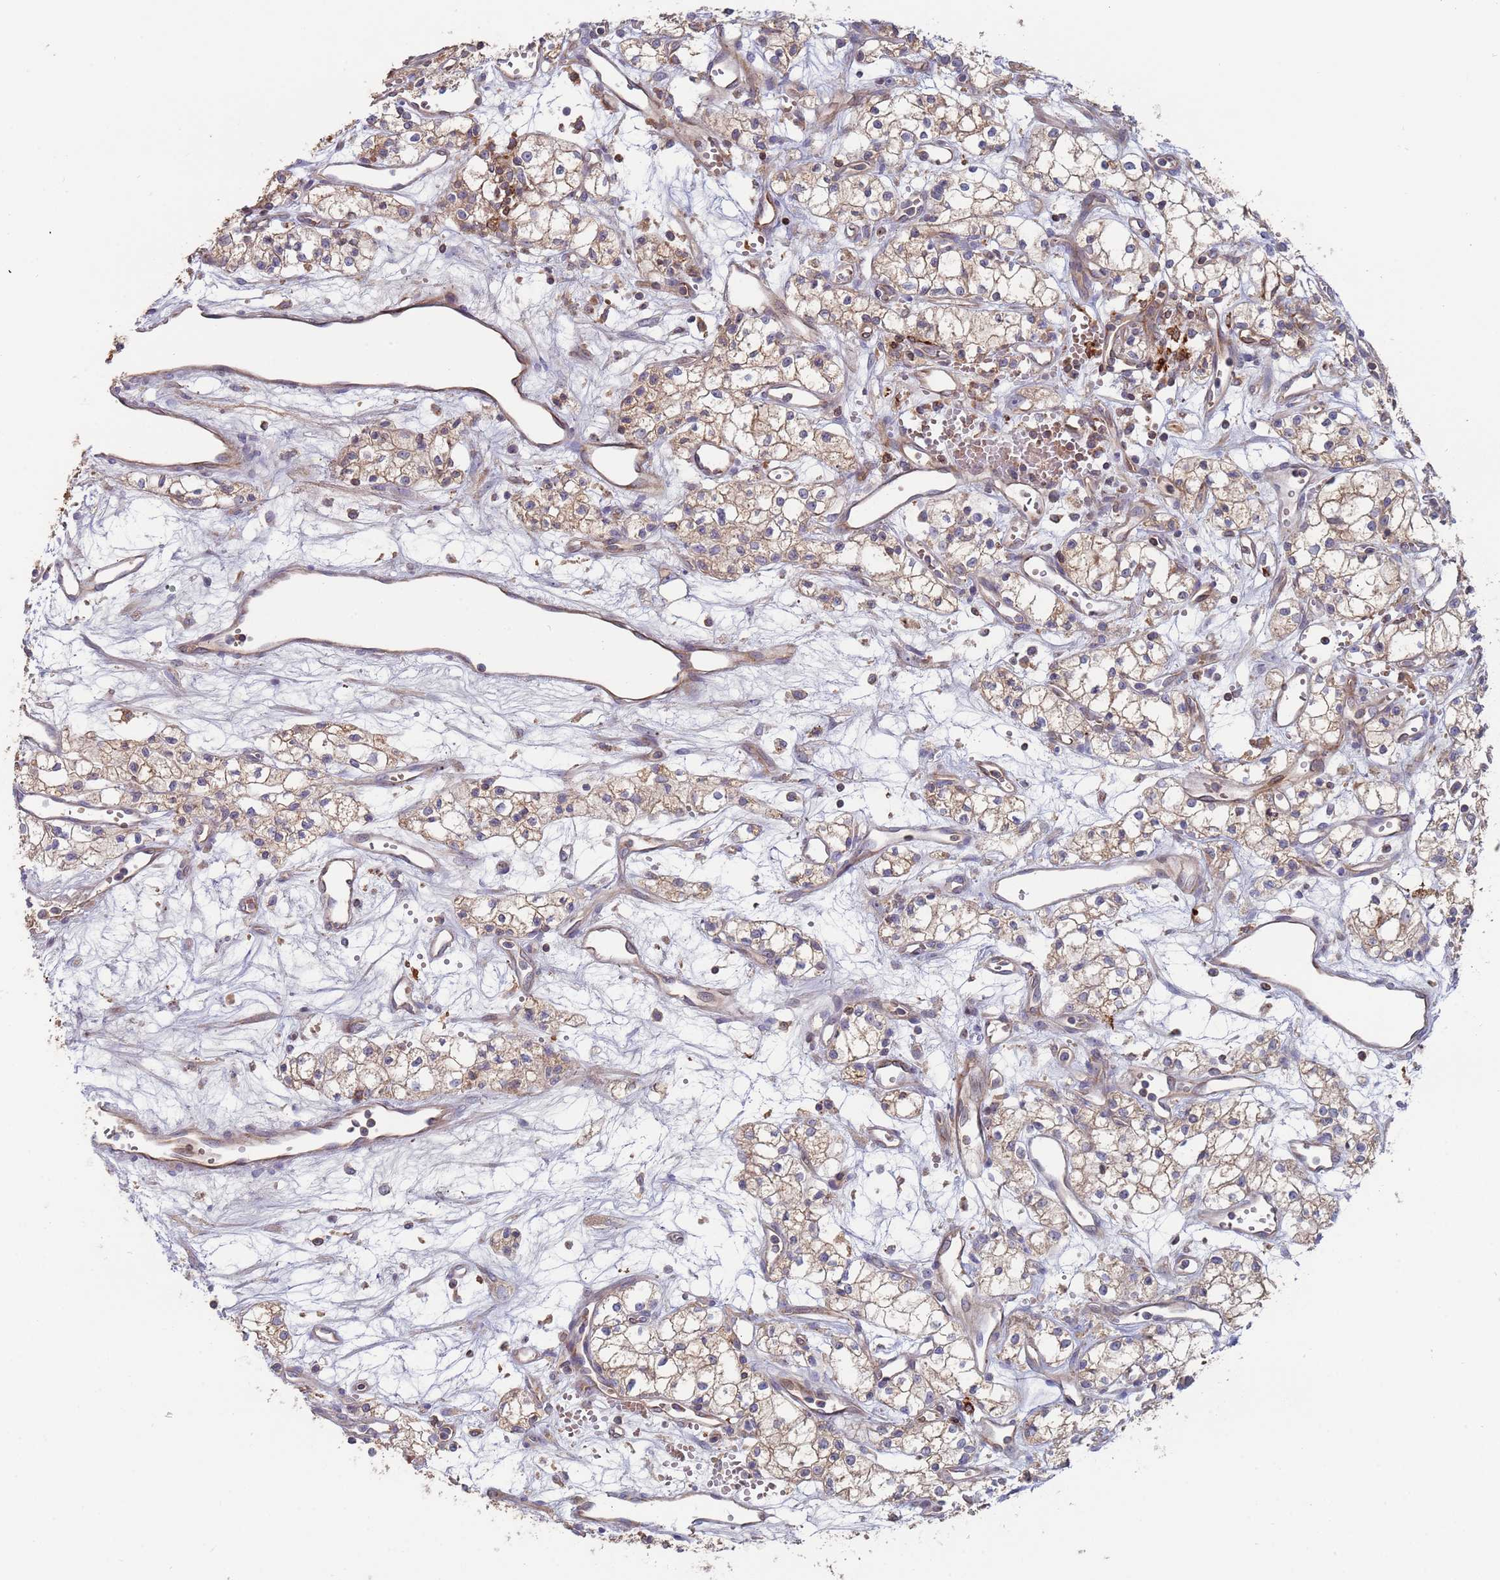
{"staining": {"intensity": "weak", "quantity": "25%-75%", "location": "cytoplasmic/membranous"}, "tissue": "renal cancer", "cell_type": "Tumor cells", "image_type": "cancer", "snomed": [{"axis": "morphology", "description": "Adenocarcinoma, NOS"}, {"axis": "topography", "description": "Kidney"}], "caption": "A brown stain highlights weak cytoplasmic/membranous staining of a protein in renal cancer tumor cells.", "gene": "MALRD1", "patient": {"sex": "male", "age": 59}}